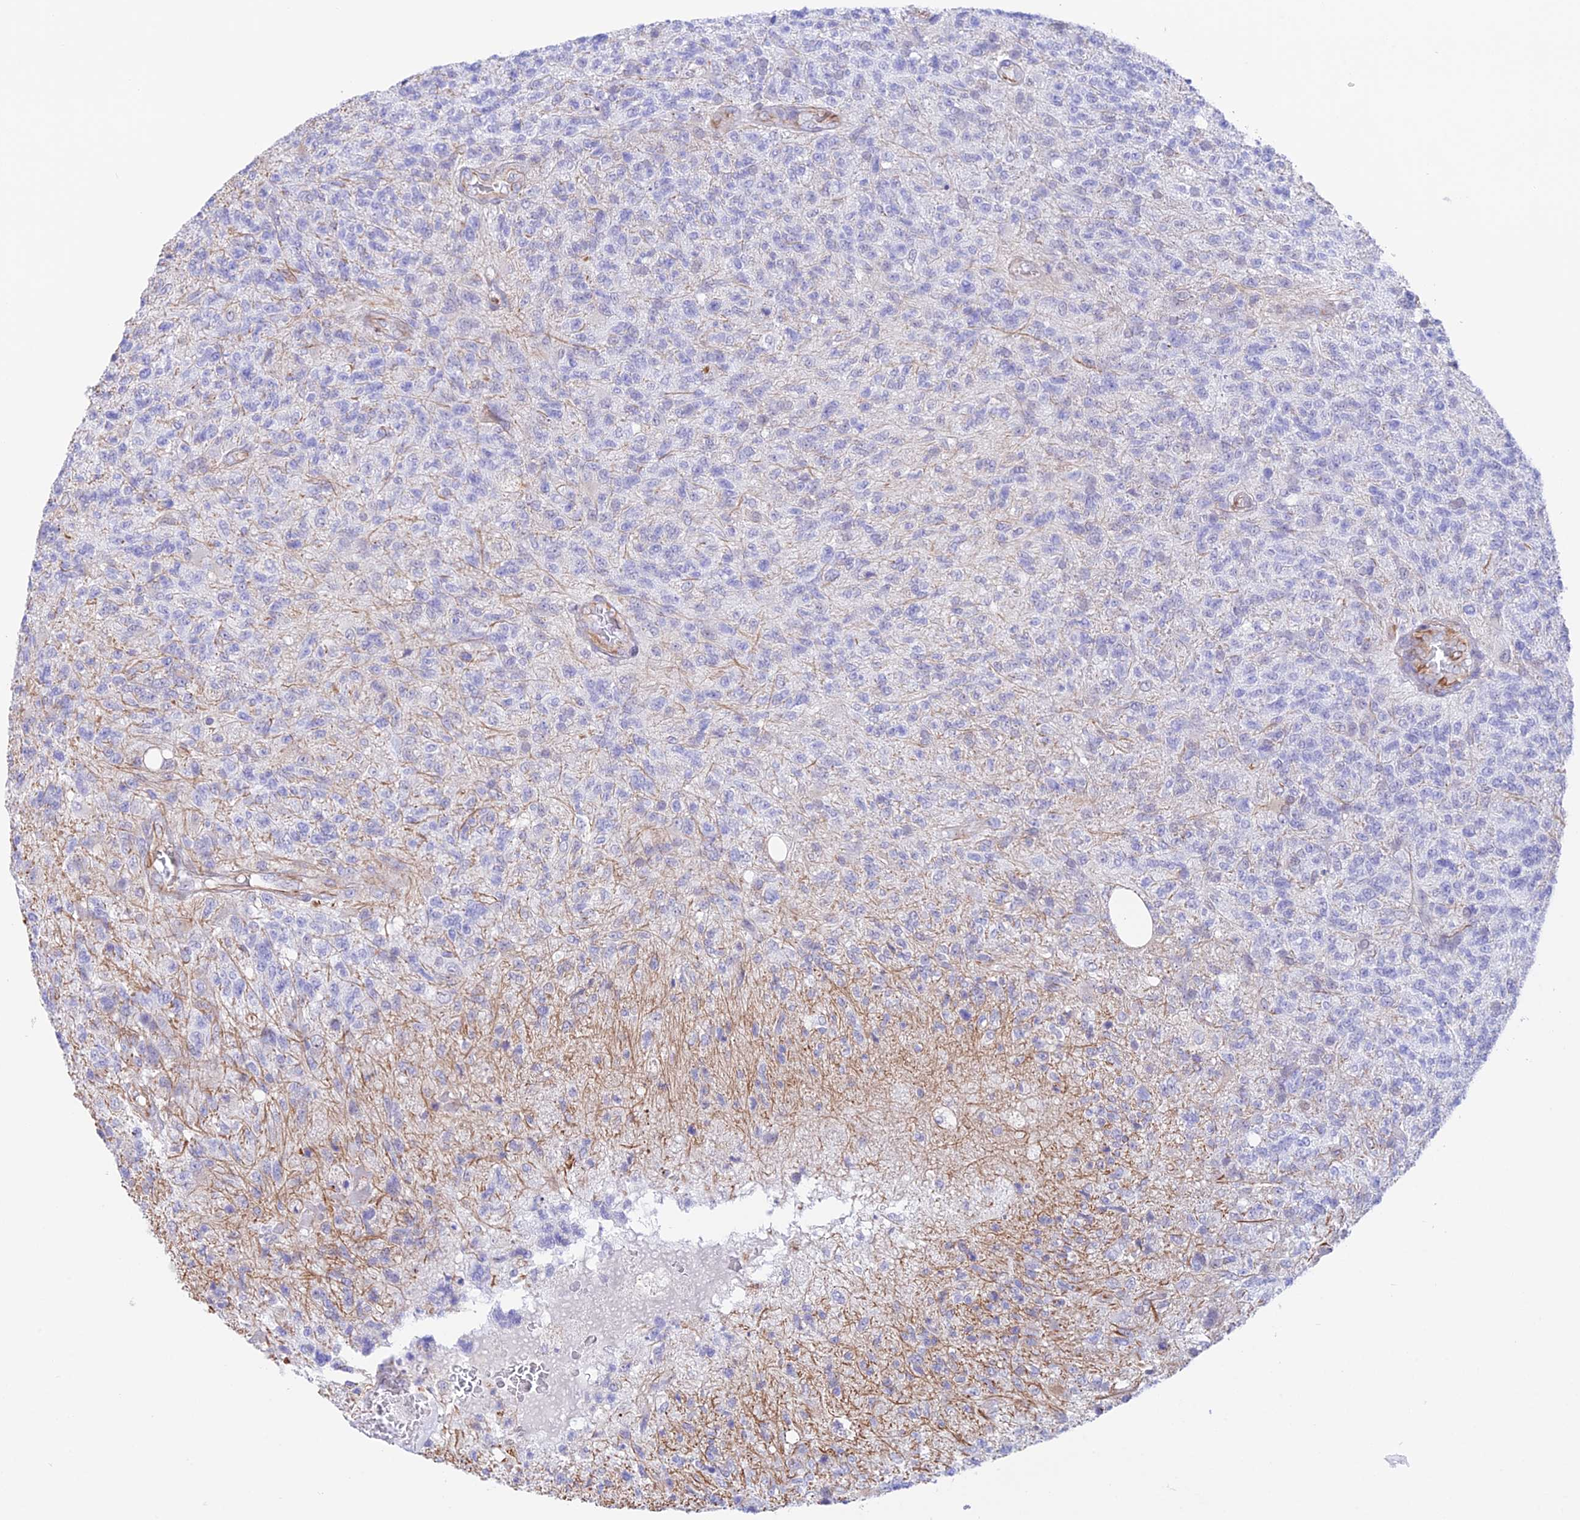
{"staining": {"intensity": "negative", "quantity": "none", "location": "none"}, "tissue": "glioma", "cell_type": "Tumor cells", "image_type": "cancer", "snomed": [{"axis": "morphology", "description": "Glioma, malignant, High grade"}, {"axis": "topography", "description": "Brain"}], "caption": "Immunohistochemistry of malignant high-grade glioma exhibits no staining in tumor cells. (Stains: DAB IHC with hematoxylin counter stain, Microscopy: brightfield microscopy at high magnification).", "gene": "ZNF652", "patient": {"sex": "male", "age": 56}}